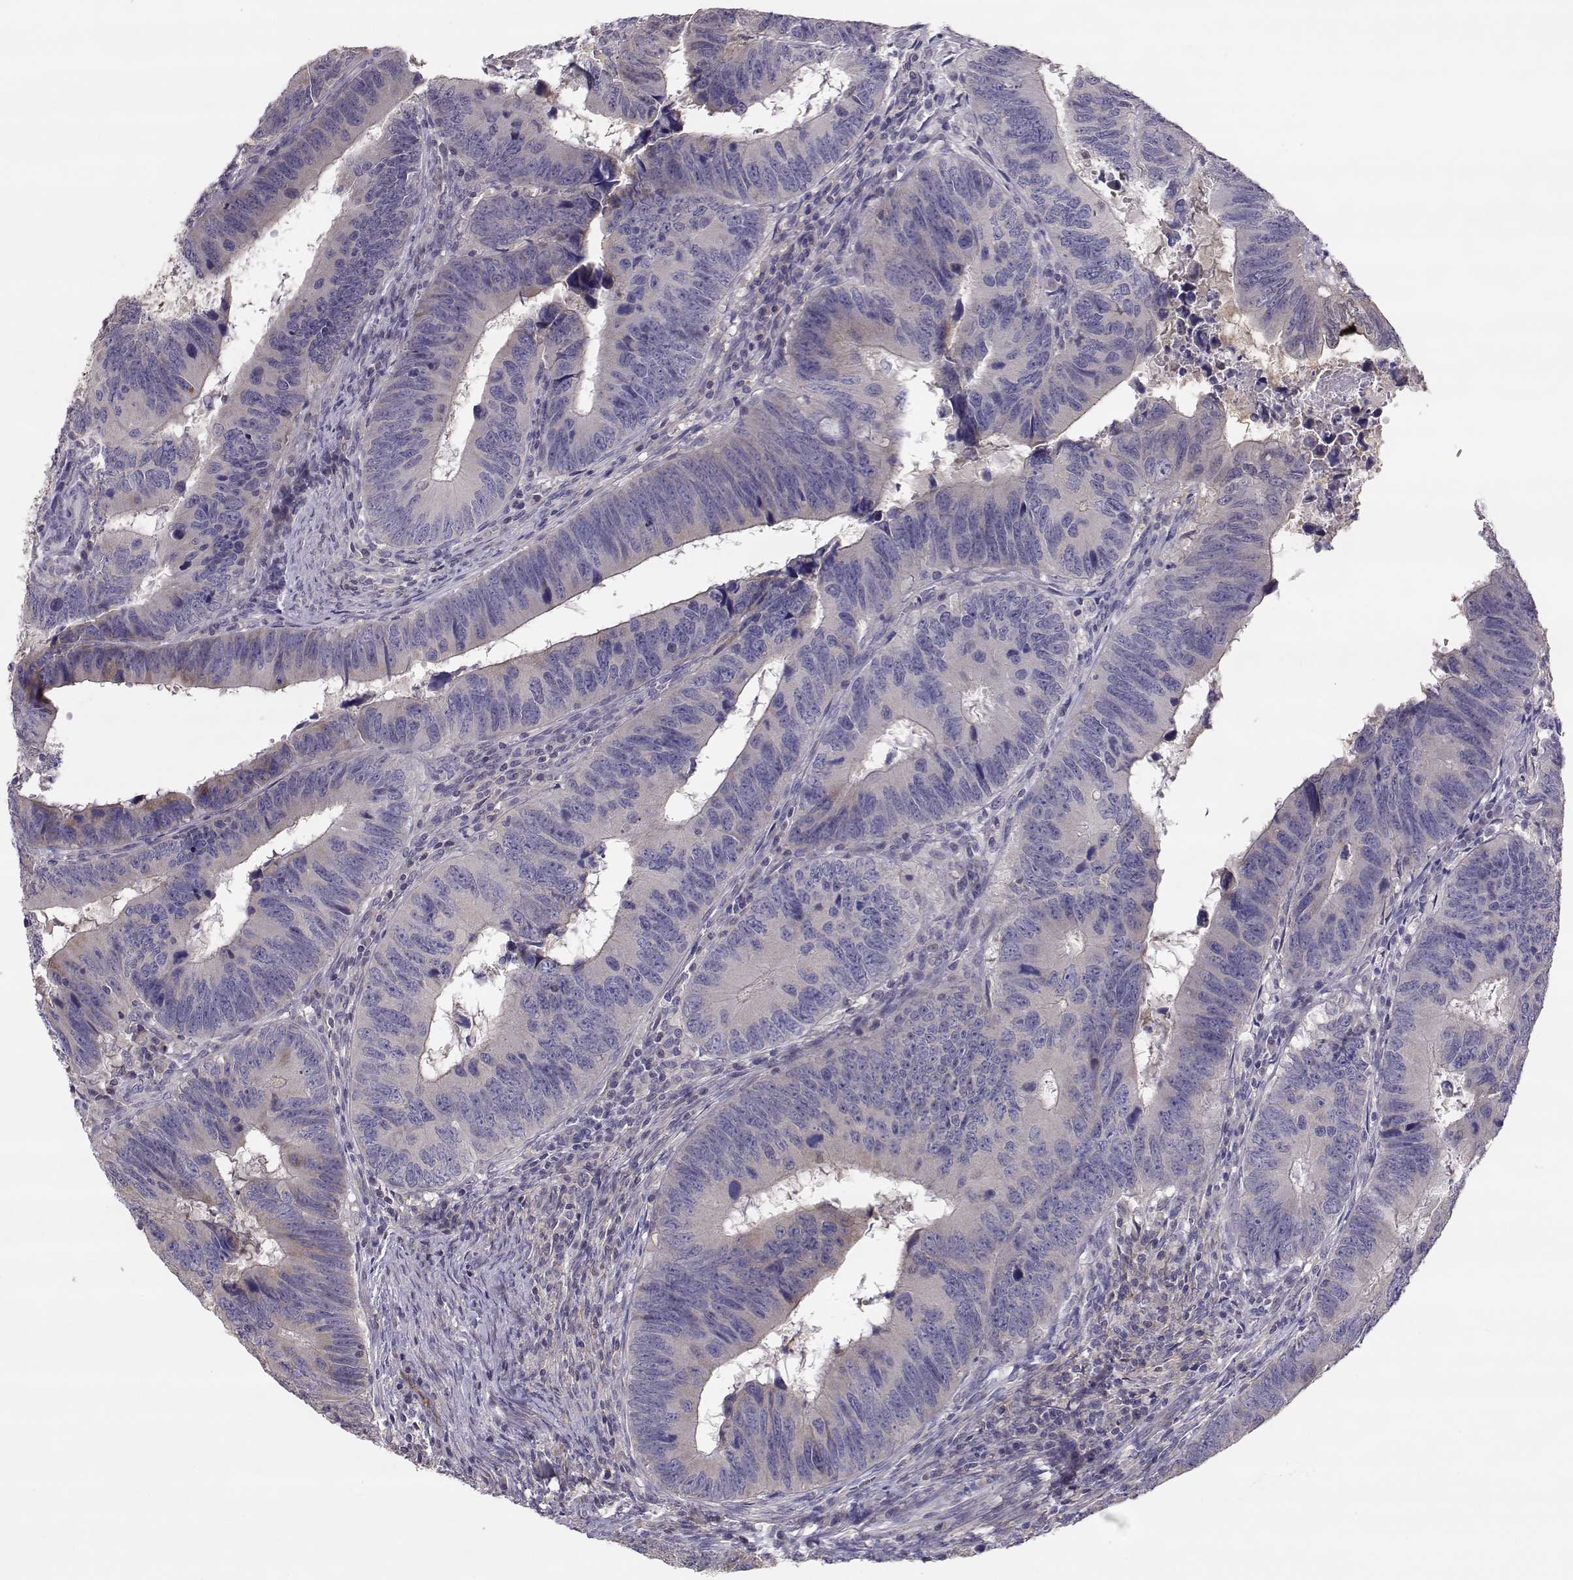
{"staining": {"intensity": "negative", "quantity": "none", "location": "none"}, "tissue": "colorectal cancer", "cell_type": "Tumor cells", "image_type": "cancer", "snomed": [{"axis": "morphology", "description": "Adenocarcinoma, NOS"}, {"axis": "topography", "description": "Colon"}], "caption": "The immunohistochemistry (IHC) micrograph has no significant positivity in tumor cells of adenocarcinoma (colorectal) tissue.", "gene": "NCAM2", "patient": {"sex": "female", "age": 82}}